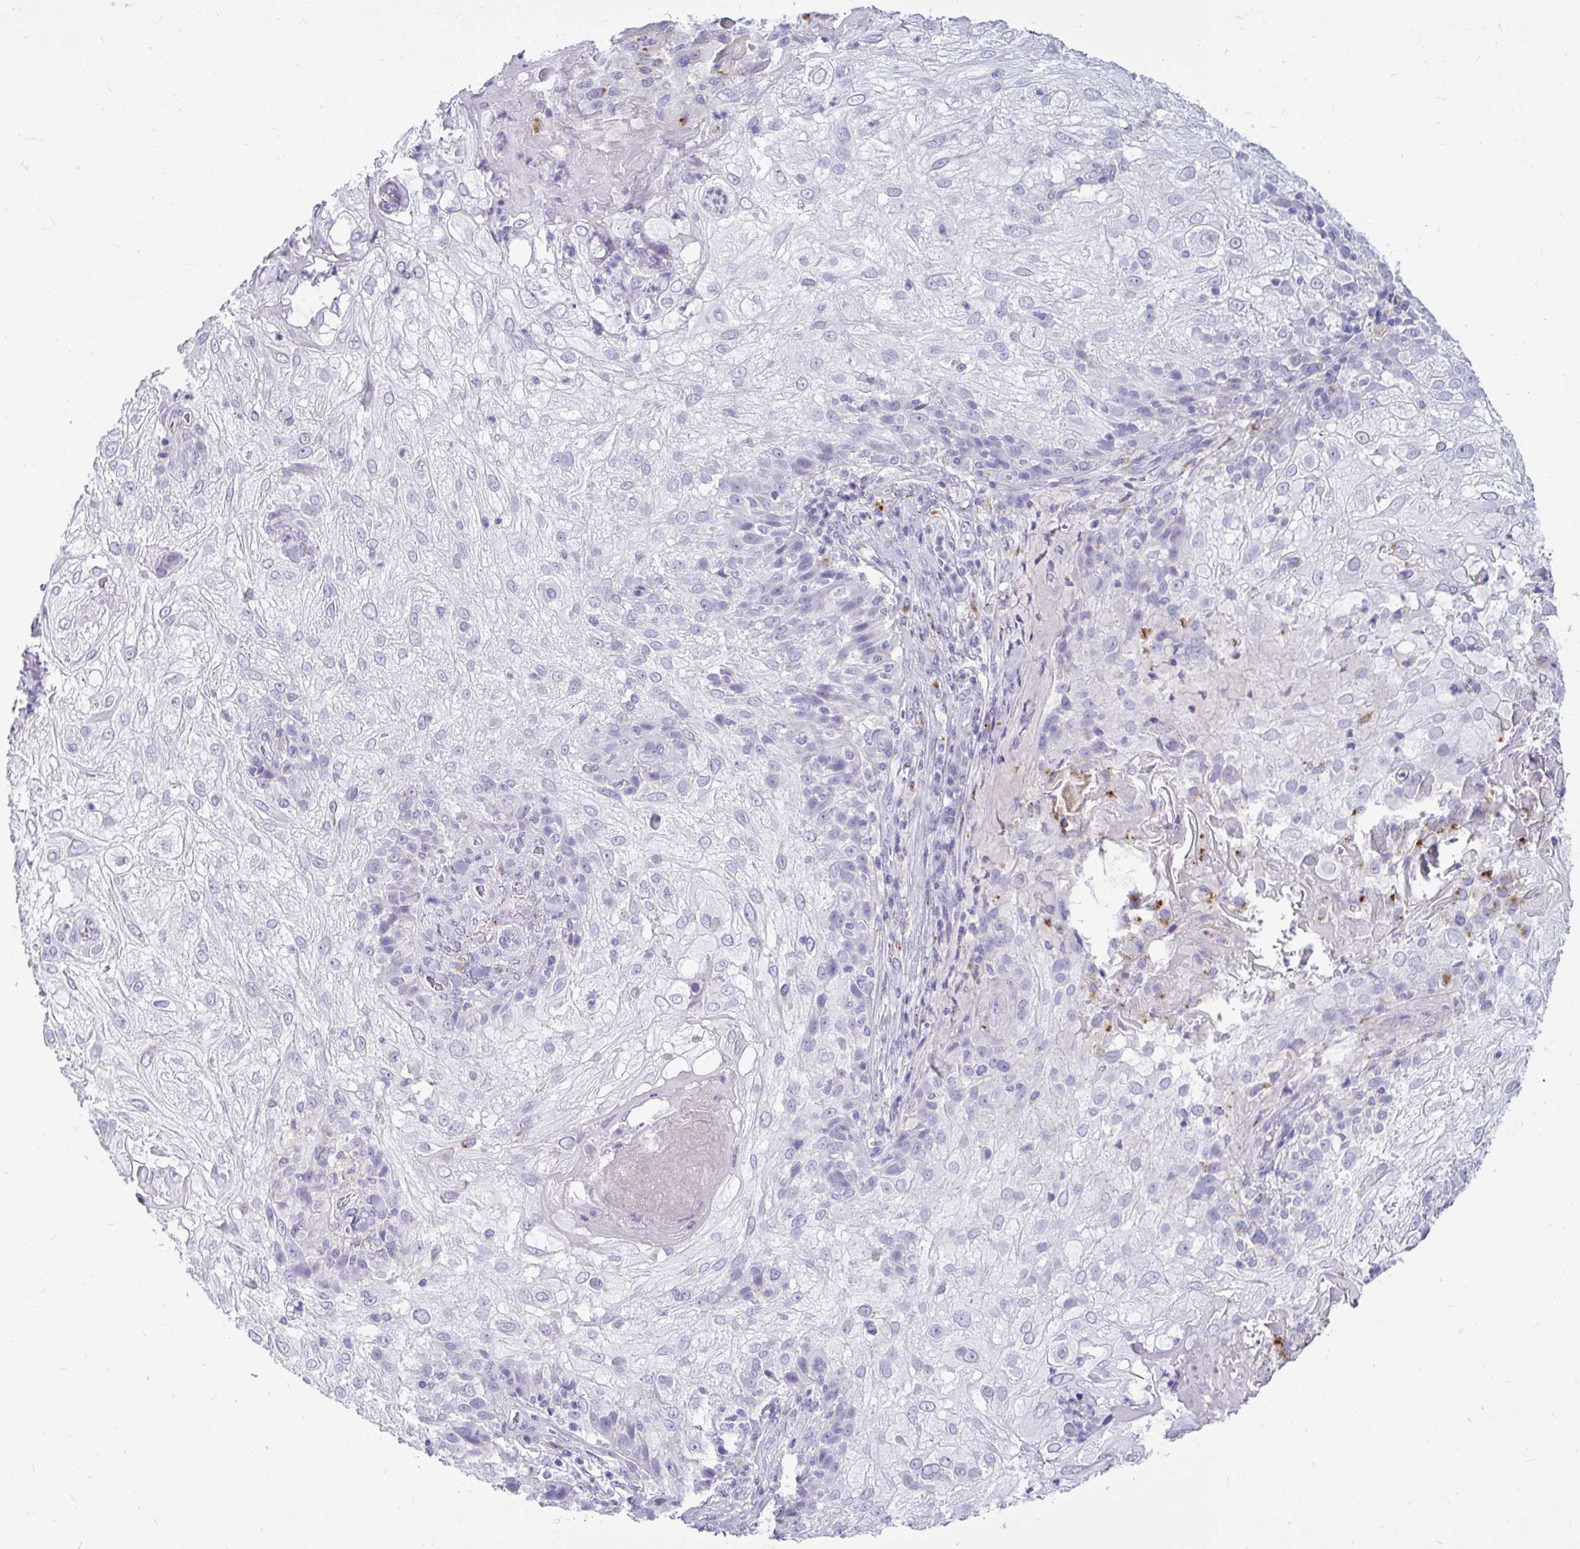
{"staining": {"intensity": "negative", "quantity": "none", "location": "none"}, "tissue": "skin cancer", "cell_type": "Tumor cells", "image_type": "cancer", "snomed": [{"axis": "morphology", "description": "Normal tissue, NOS"}, {"axis": "morphology", "description": "Squamous cell carcinoma, NOS"}, {"axis": "topography", "description": "Skin"}], "caption": "Human squamous cell carcinoma (skin) stained for a protein using immunohistochemistry (IHC) reveals no expression in tumor cells.", "gene": "CTSZ", "patient": {"sex": "female", "age": 83}}